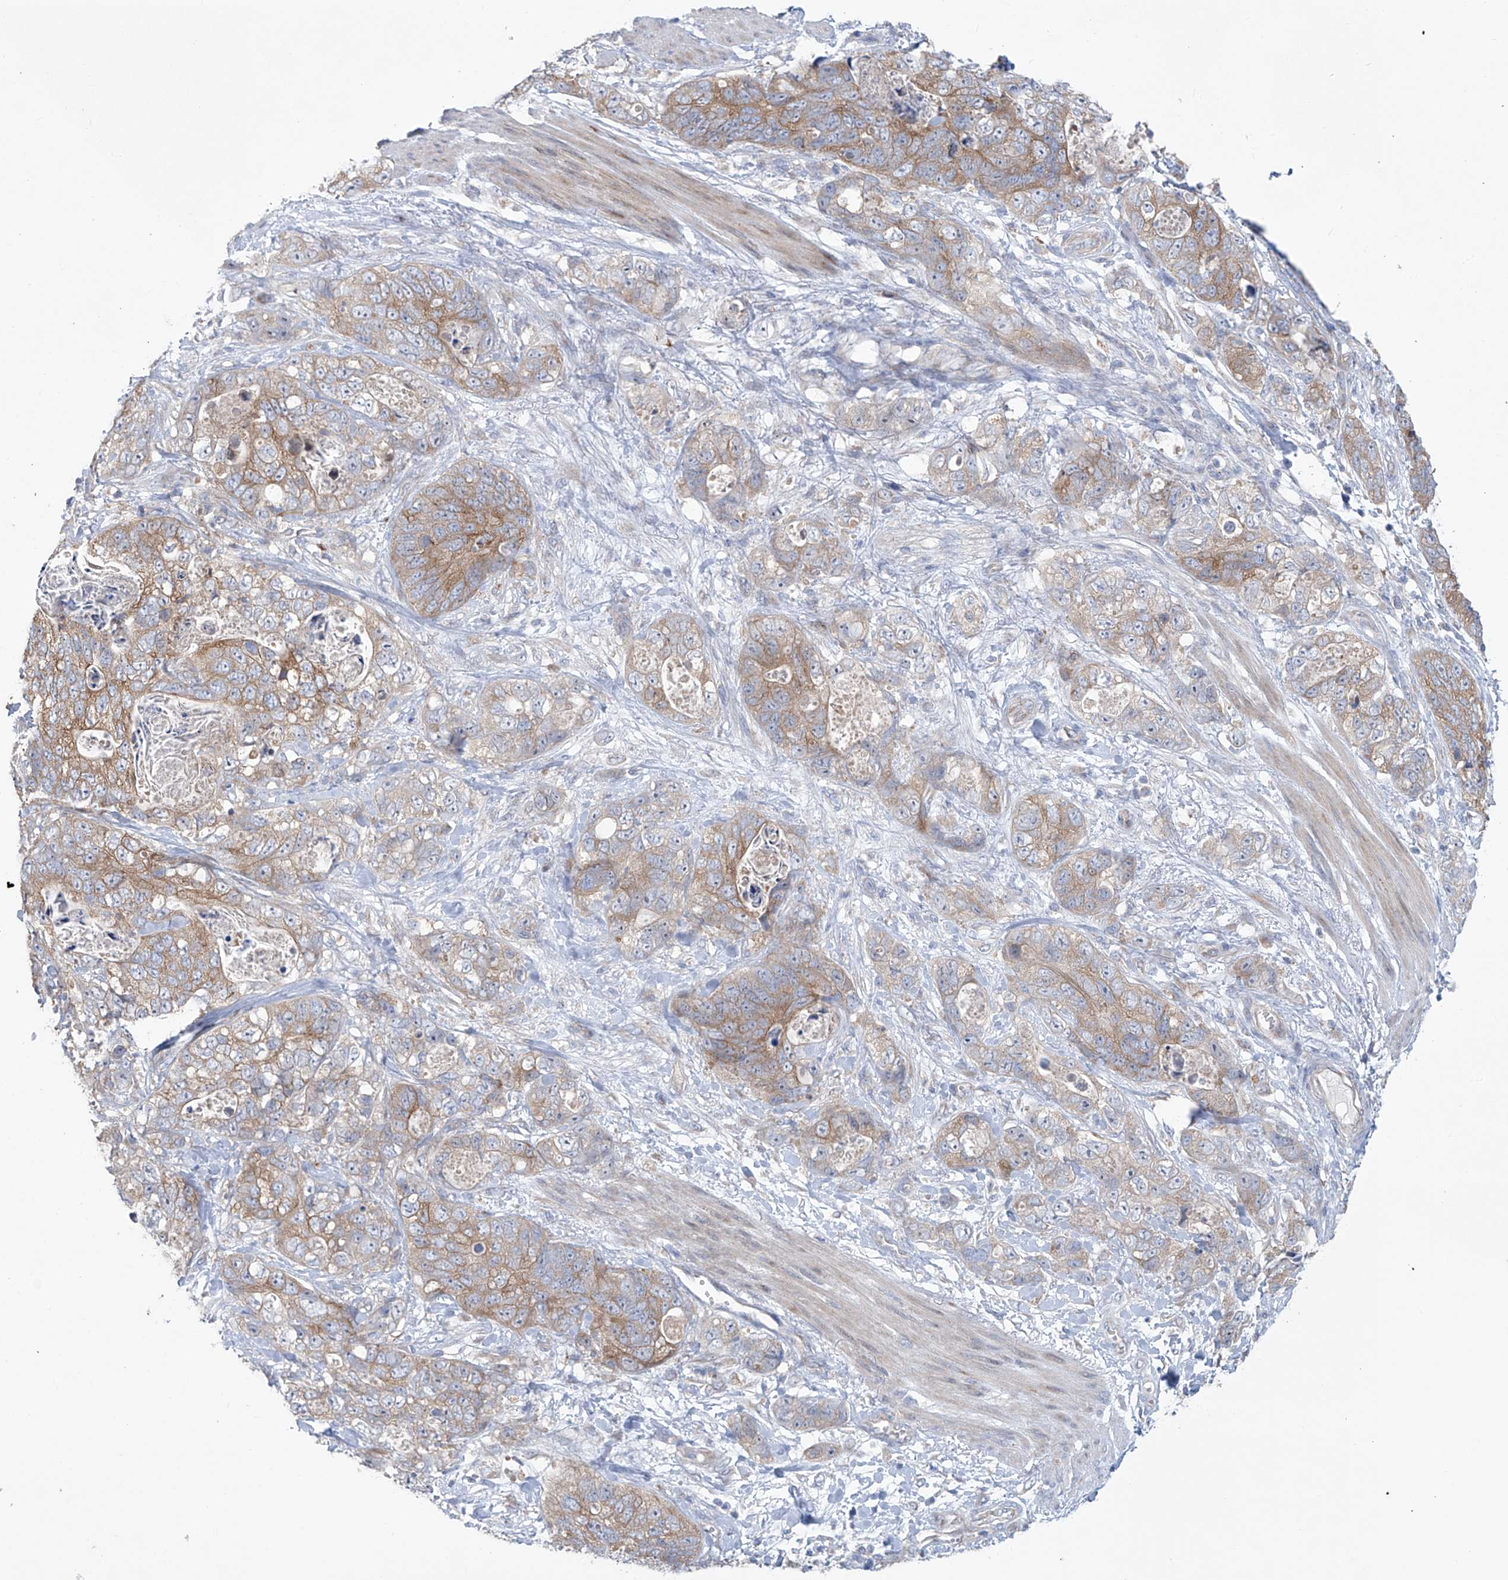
{"staining": {"intensity": "moderate", "quantity": ">75%", "location": "cytoplasmic/membranous"}, "tissue": "stomach cancer", "cell_type": "Tumor cells", "image_type": "cancer", "snomed": [{"axis": "morphology", "description": "Normal tissue, NOS"}, {"axis": "morphology", "description": "Adenocarcinoma, NOS"}, {"axis": "topography", "description": "Stomach"}], "caption": "An image showing moderate cytoplasmic/membranous expression in about >75% of tumor cells in stomach adenocarcinoma, as visualized by brown immunohistochemical staining.", "gene": "KLC4", "patient": {"sex": "female", "age": 89}}